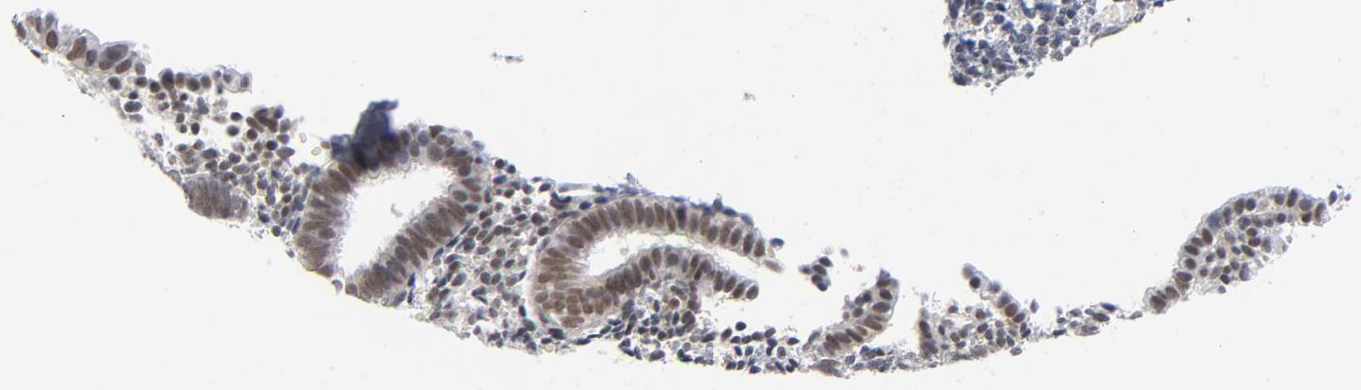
{"staining": {"intensity": "moderate", "quantity": "25%-75%", "location": "nuclear"}, "tissue": "endometrium", "cell_type": "Glandular cells", "image_type": "normal", "snomed": [{"axis": "morphology", "description": "Normal tissue, NOS"}, {"axis": "topography", "description": "Endometrium"}], "caption": "Immunohistochemistry staining of benign endometrium, which displays medium levels of moderate nuclear staining in approximately 25%-75% of glandular cells indicating moderate nuclear protein positivity. The staining was performed using DAB (brown) for protein detection and nuclei were counterstained in hematoxylin (blue).", "gene": "BAP1", "patient": {"sex": "female", "age": 27}}